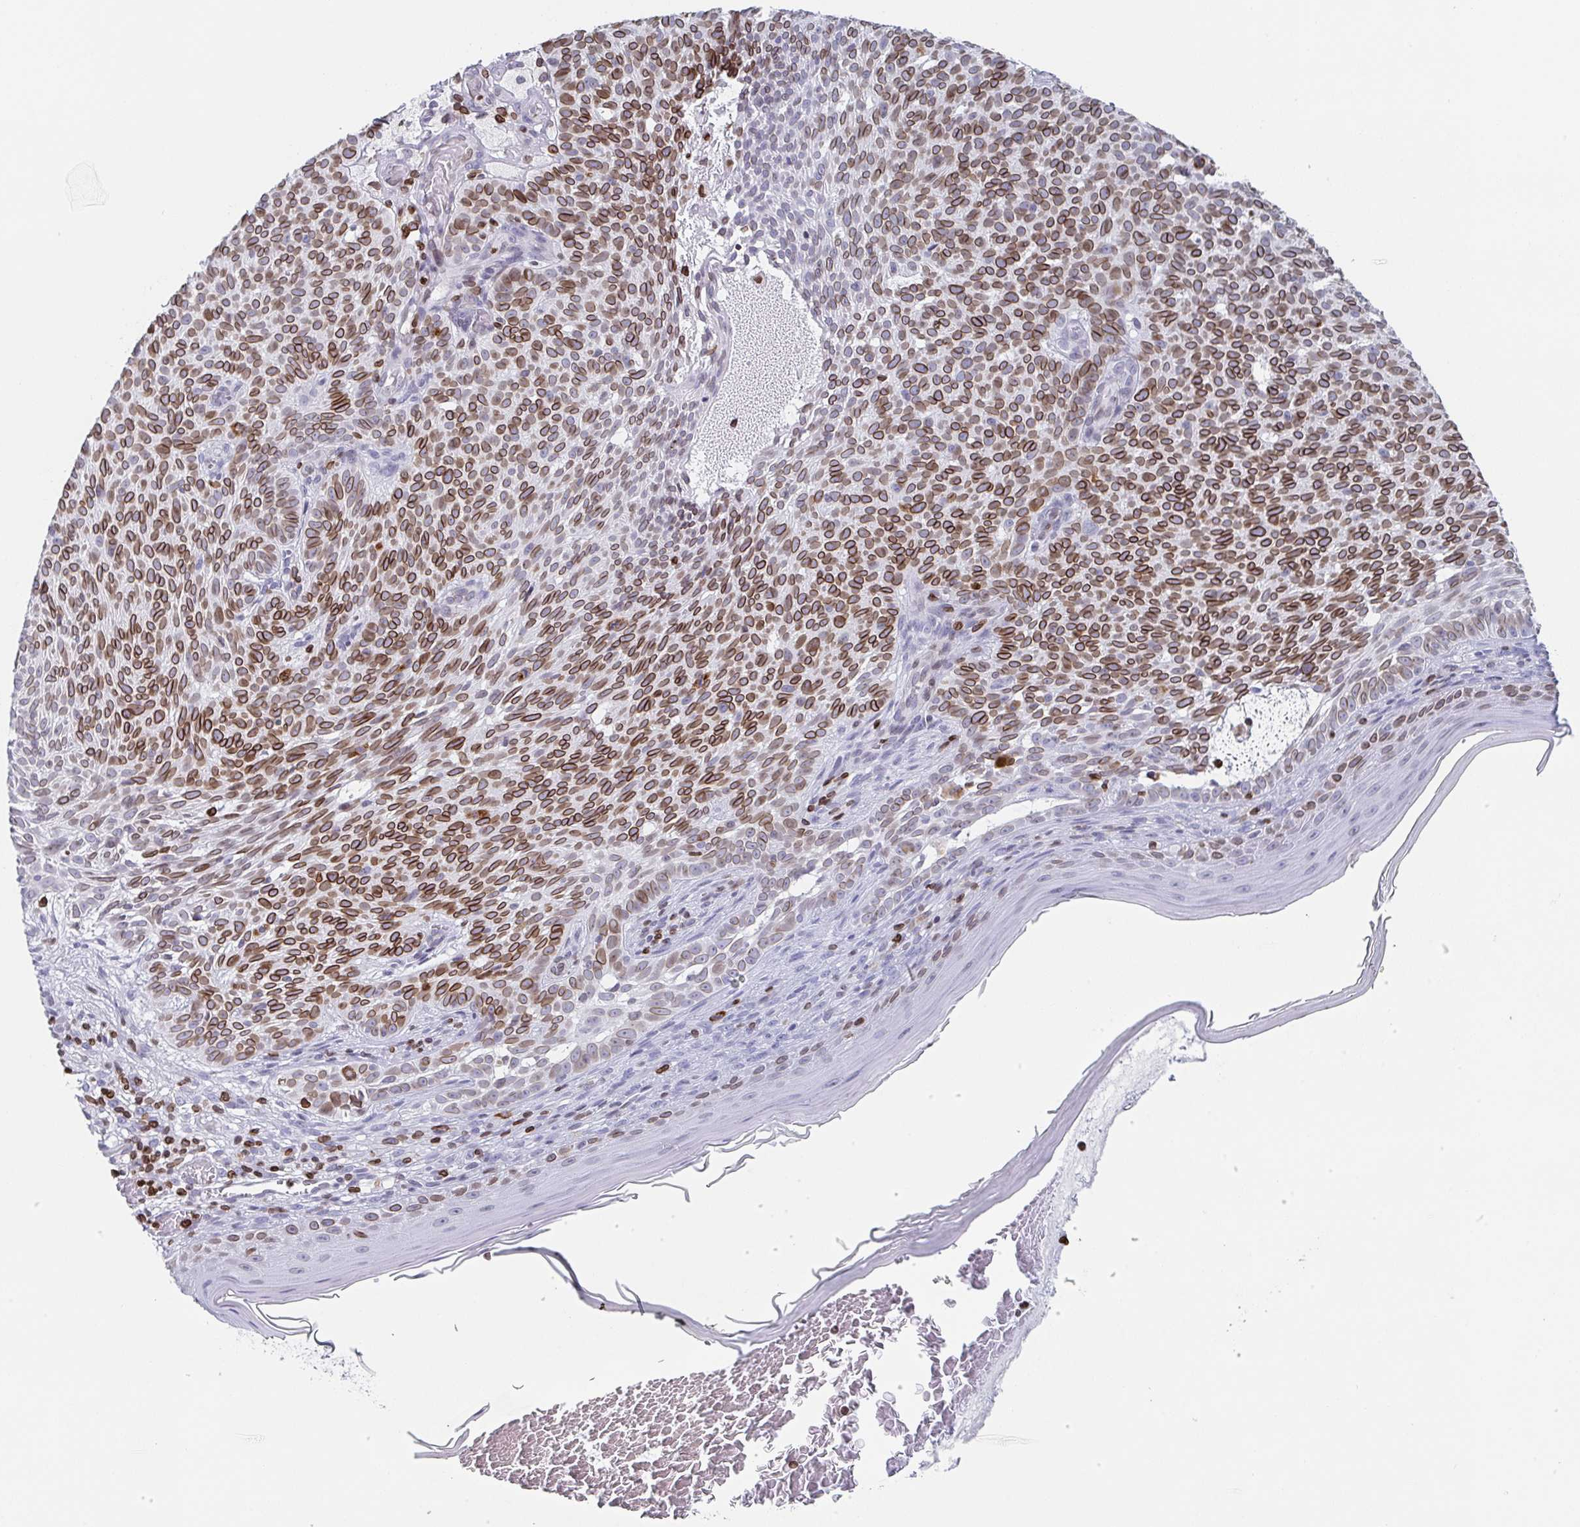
{"staining": {"intensity": "strong", "quantity": ">75%", "location": "cytoplasmic/membranous,nuclear"}, "tissue": "skin cancer", "cell_type": "Tumor cells", "image_type": "cancer", "snomed": [{"axis": "morphology", "description": "Basal cell carcinoma"}, {"axis": "topography", "description": "Skin"}], "caption": "Protein expression analysis of skin cancer displays strong cytoplasmic/membranous and nuclear expression in approximately >75% of tumor cells.", "gene": "BTBD7", "patient": {"sex": "male", "age": 78}}